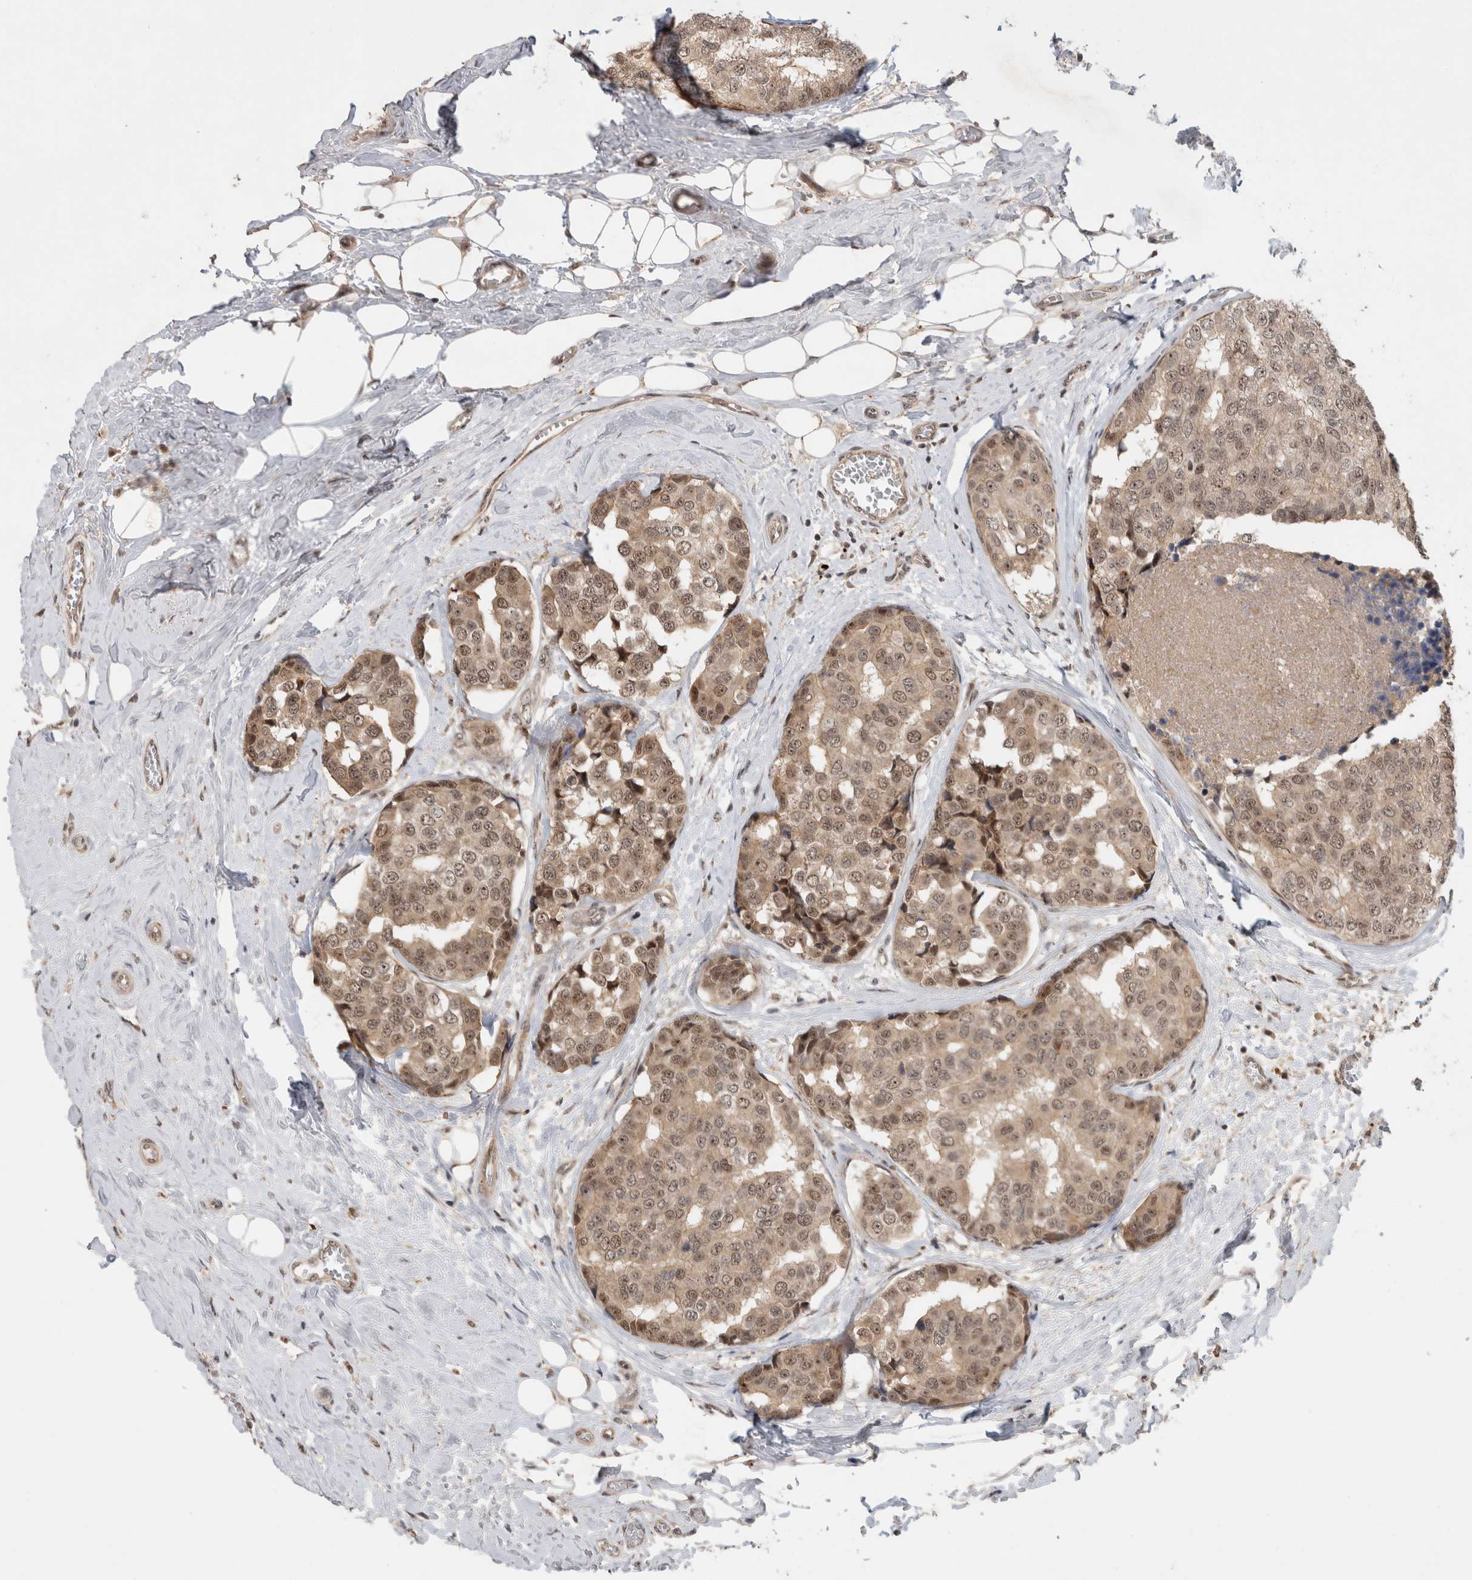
{"staining": {"intensity": "moderate", "quantity": ">75%", "location": "cytoplasmic/membranous,nuclear"}, "tissue": "breast cancer", "cell_type": "Tumor cells", "image_type": "cancer", "snomed": [{"axis": "morphology", "description": "Normal tissue, NOS"}, {"axis": "morphology", "description": "Duct carcinoma"}, {"axis": "topography", "description": "Breast"}], "caption": "High-magnification brightfield microscopy of intraductal carcinoma (breast) stained with DAB (brown) and counterstained with hematoxylin (blue). tumor cells exhibit moderate cytoplasmic/membranous and nuclear staining is identified in about>75% of cells.", "gene": "MPHOSPH6", "patient": {"sex": "female", "age": 43}}